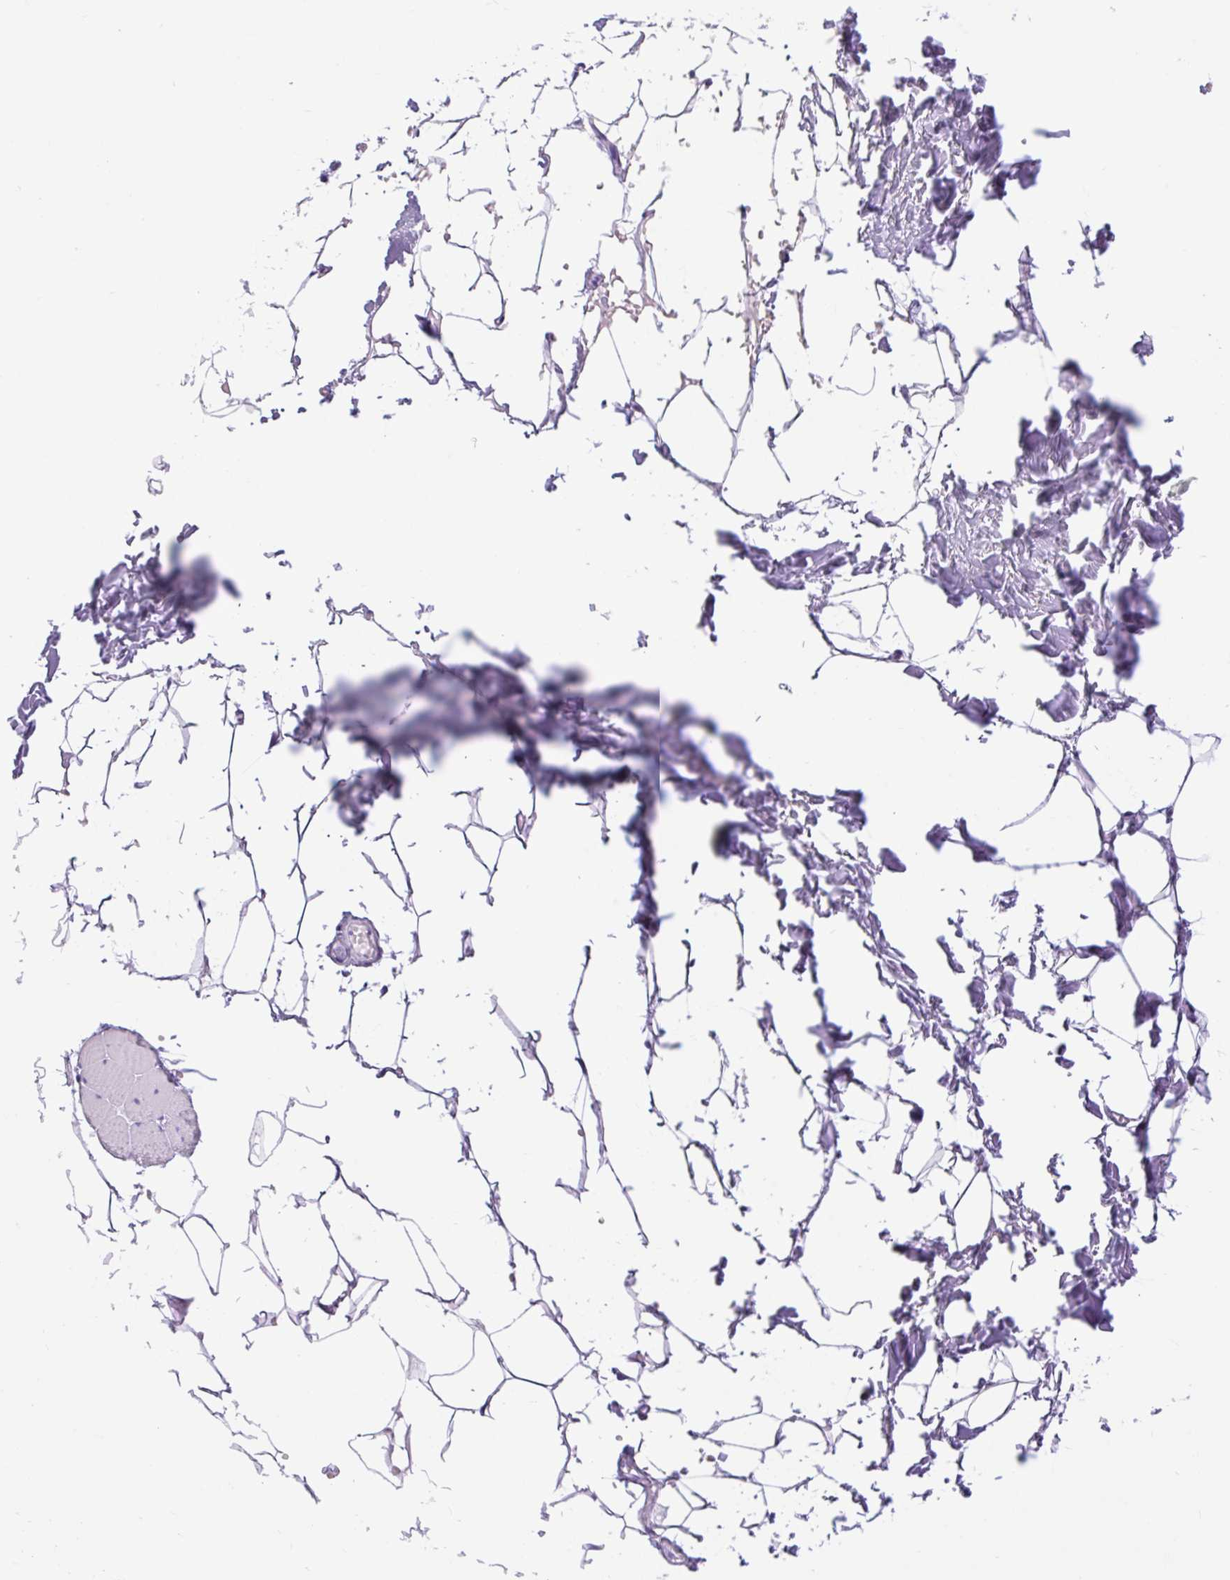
{"staining": {"intensity": "negative", "quantity": "none", "location": "none"}, "tissue": "adipose tissue", "cell_type": "Adipocytes", "image_type": "normal", "snomed": [{"axis": "morphology", "description": "Normal tissue, NOS"}, {"axis": "topography", "description": "Skin"}, {"axis": "topography", "description": "Peripheral nerve tissue"}], "caption": "Immunohistochemical staining of unremarkable human adipose tissue demonstrates no significant positivity in adipocytes.", "gene": "SLC25A40", "patient": {"sex": "female", "age": 56}}